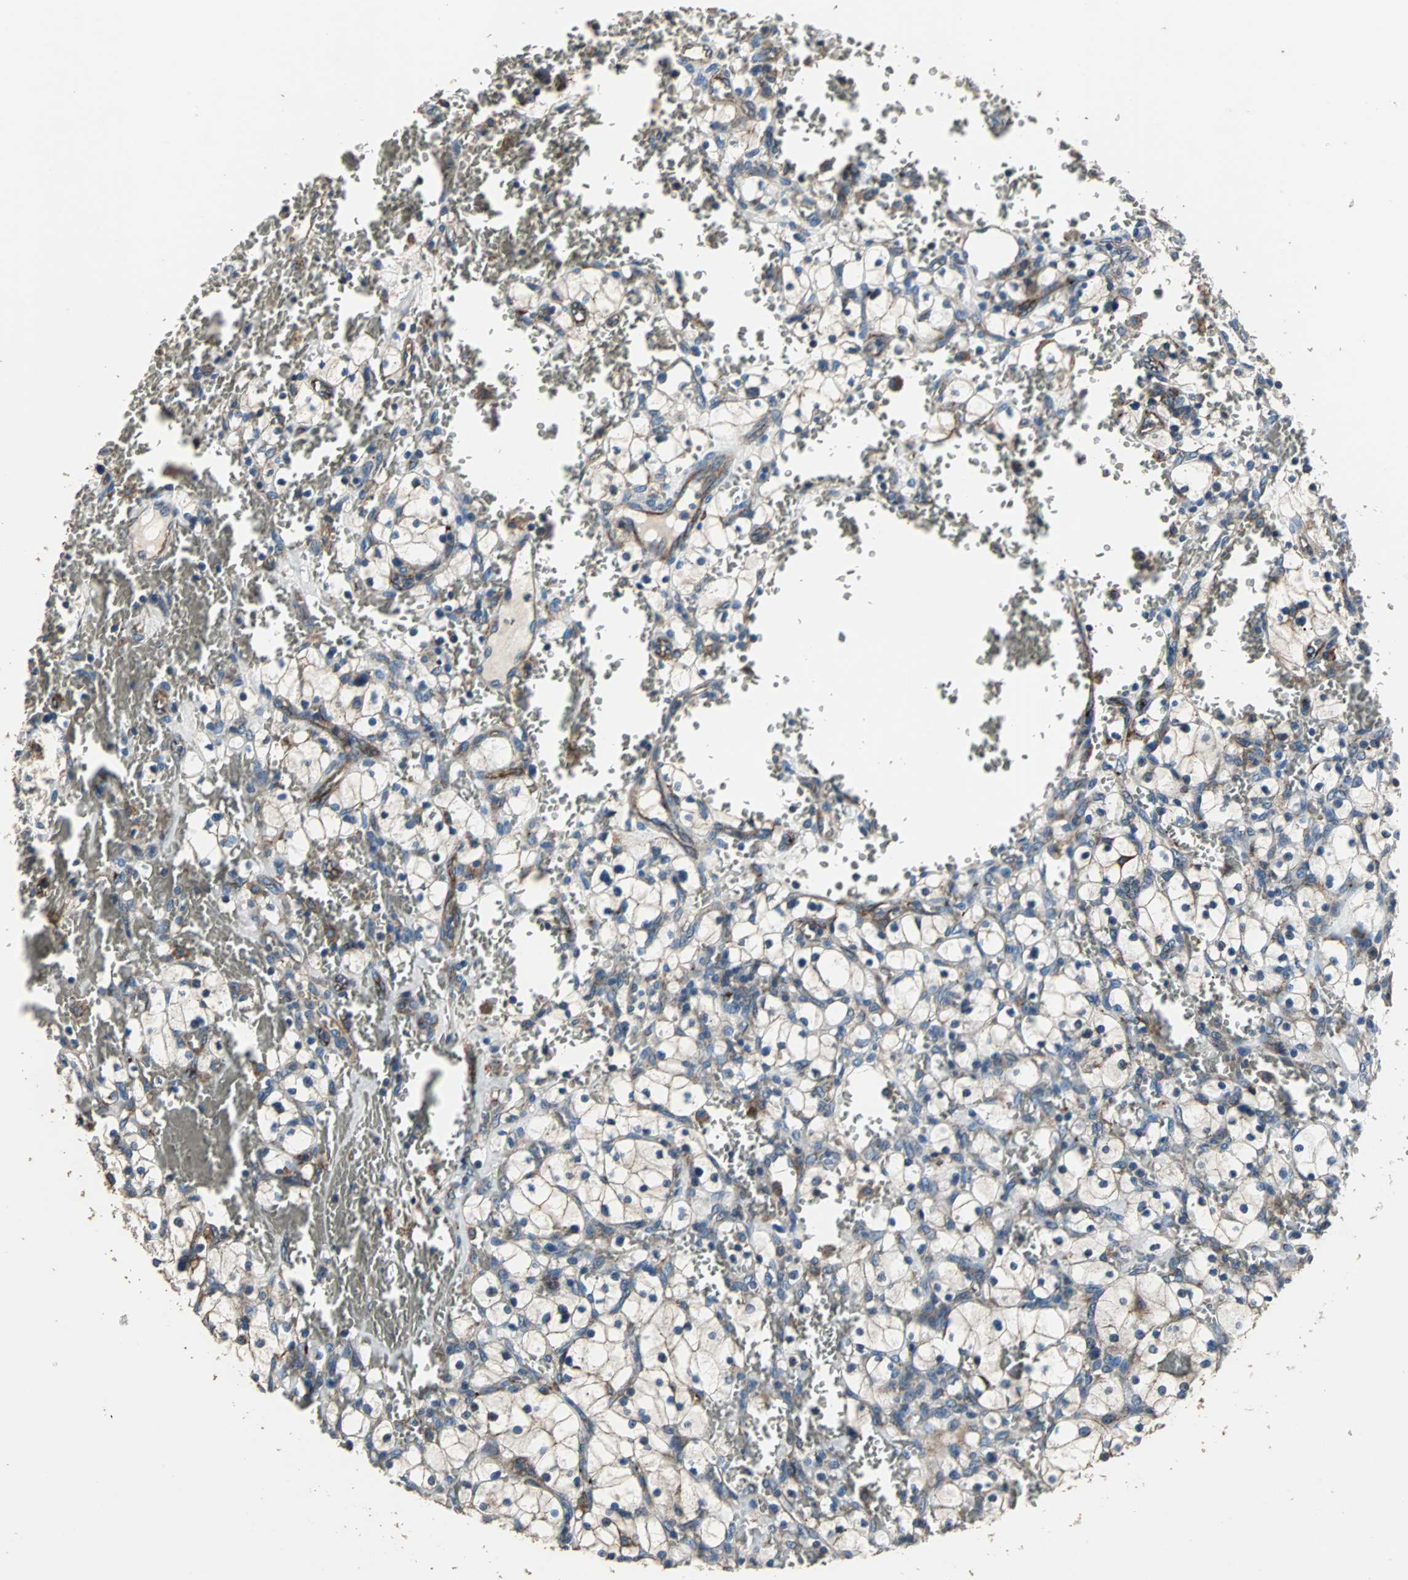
{"staining": {"intensity": "weak", "quantity": ">75%", "location": "cytoplasmic/membranous"}, "tissue": "renal cancer", "cell_type": "Tumor cells", "image_type": "cancer", "snomed": [{"axis": "morphology", "description": "Adenocarcinoma, NOS"}, {"axis": "topography", "description": "Kidney"}], "caption": "Protein analysis of renal cancer (adenocarcinoma) tissue reveals weak cytoplasmic/membranous expression in about >75% of tumor cells.", "gene": "F11R", "patient": {"sex": "female", "age": 83}}